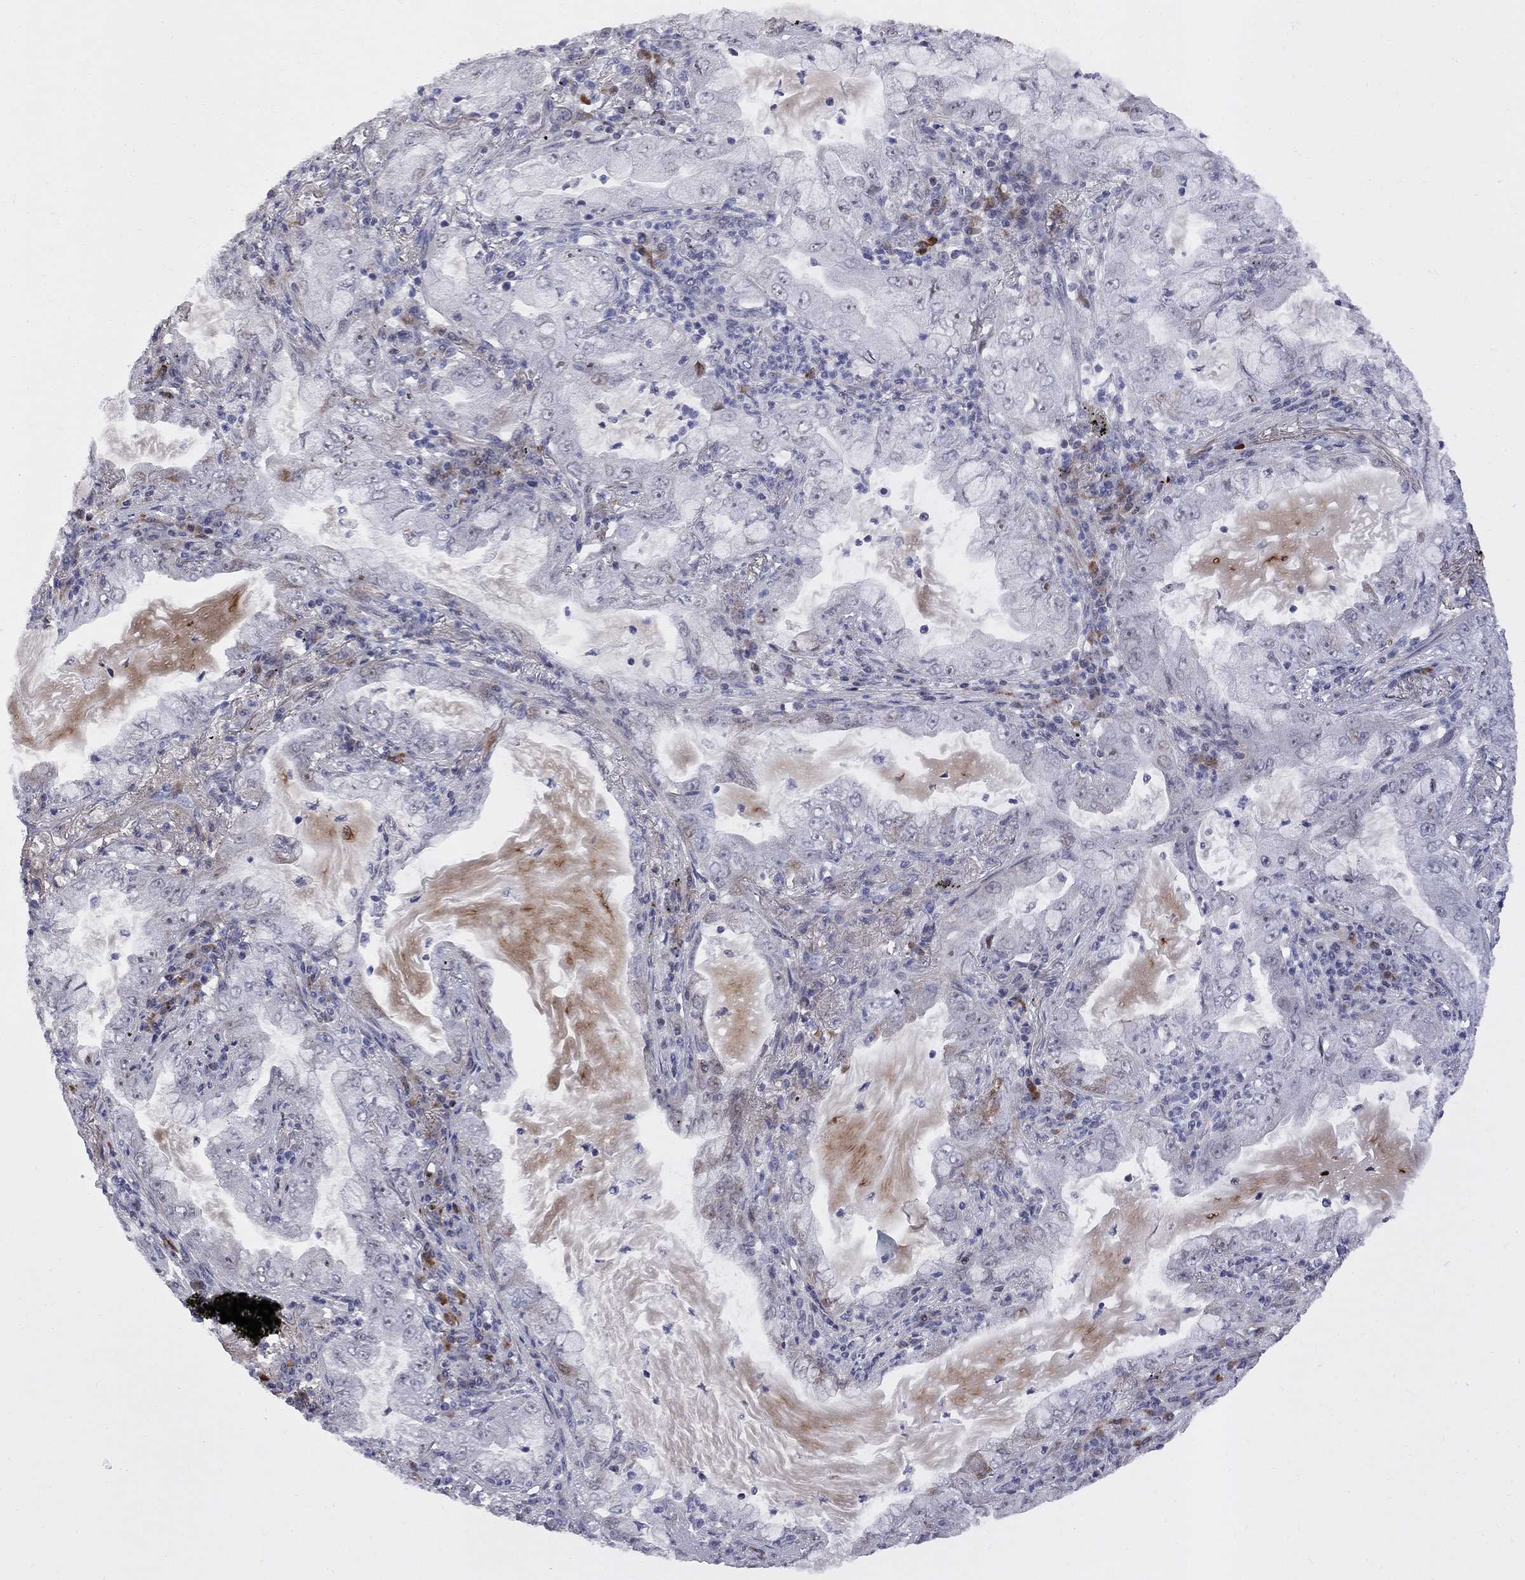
{"staining": {"intensity": "negative", "quantity": "none", "location": "none"}, "tissue": "lung cancer", "cell_type": "Tumor cells", "image_type": "cancer", "snomed": [{"axis": "morphology", "description": "Adenocarcinoma, NOS"}, {"axis": "topography", "description": "Lung"}], "caption": "IHC histopathology image of neoplastic tissue: lung cancer stained with DAB exhibits no significant protein expression in tumor cells. (DAB (3,3'-diaminobenzidine) immunohistochemistry (IHC), high magnification).", "gene": "DHX33", "patient": {"sex": "female", "age": 73}}